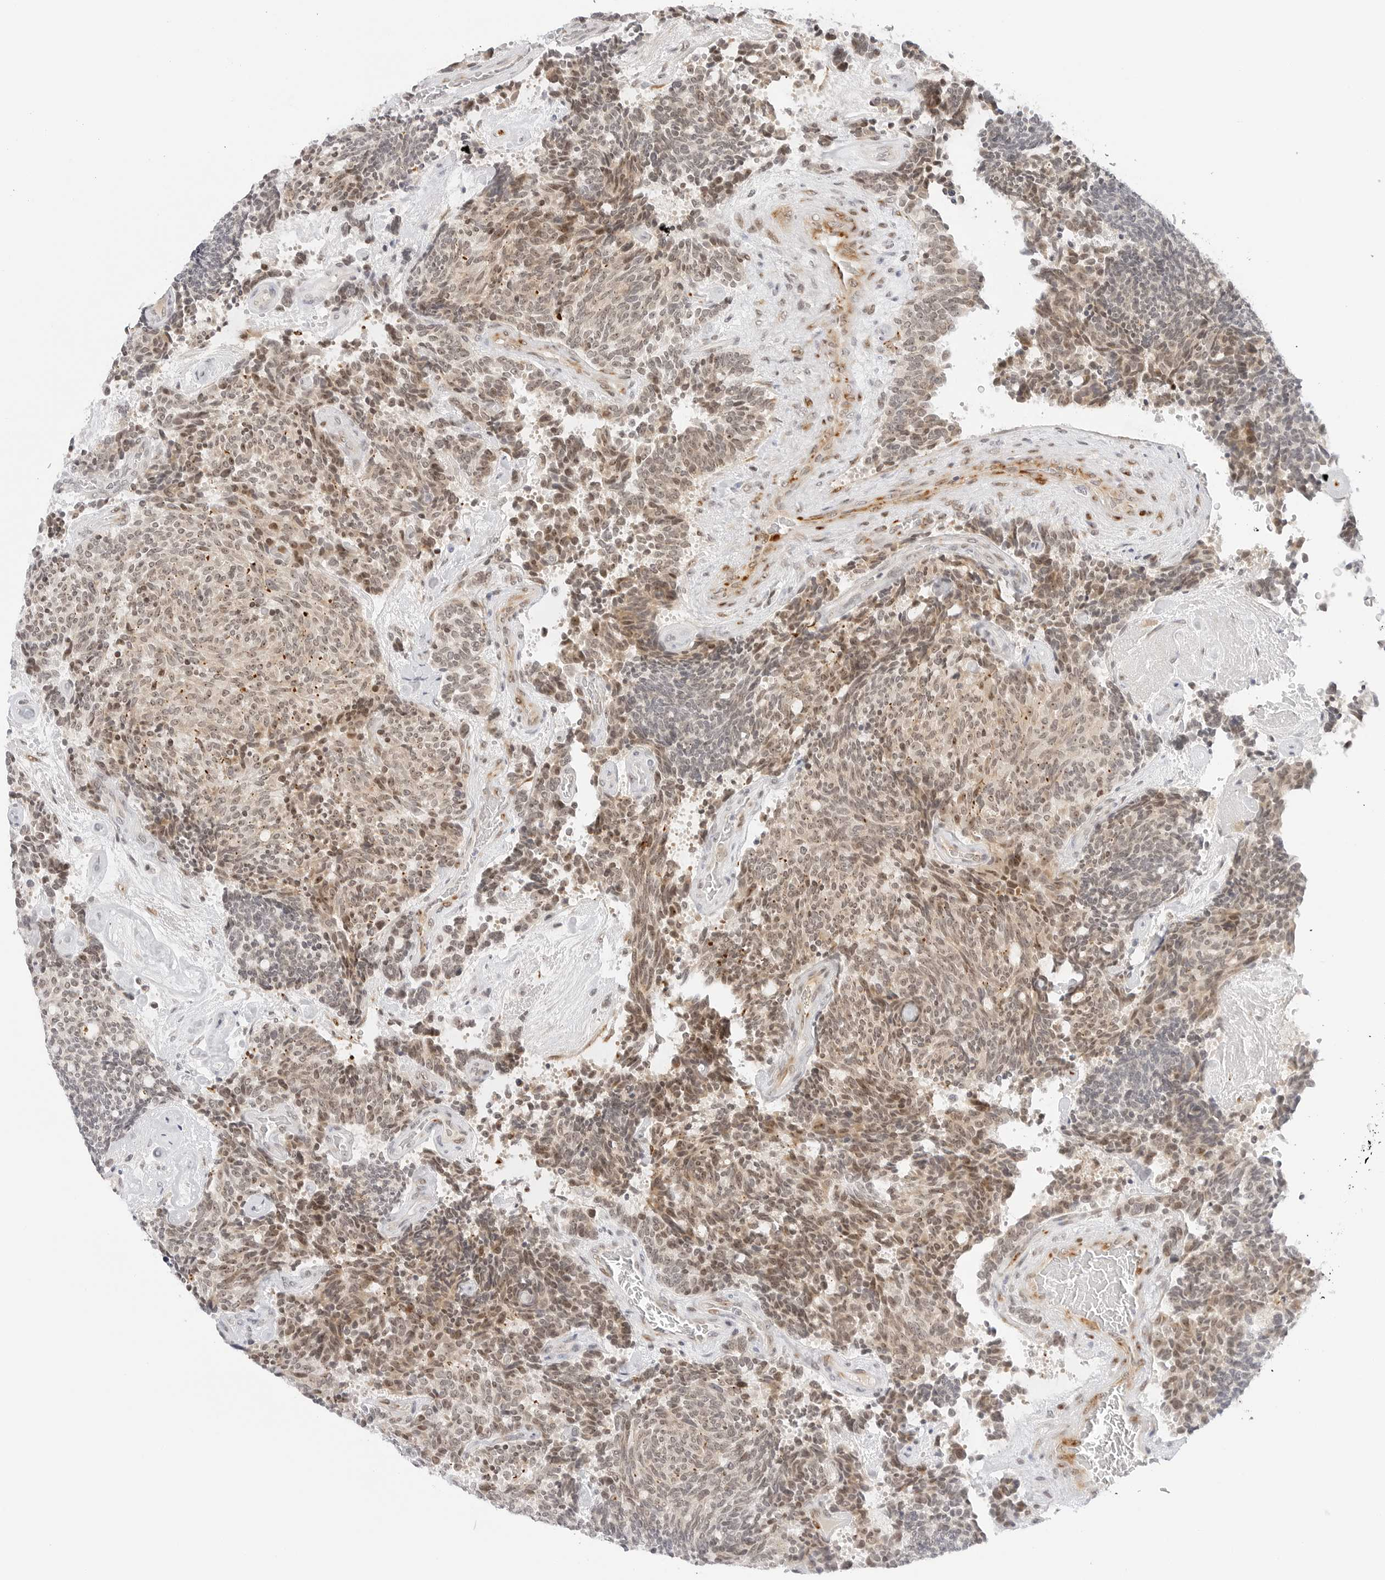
{"staining": {"intensity": "moderate", "quantity": ">75%", "location": "cytoplasmic/membranous,nuclear"}, "tissue": "carcinoid", "cell_type": "Tumor cells", "image_type": "cancer", "snomed": [{"axis": "morphology", "description": "Carcinoid, malignant, NOS"}, {"axis": "topography", "description": "Pancreas"}], "caption": "Protein expression analysis of human malignant carcinoid reveals moderate cytoplasmic/membranous and nuclear expression in about >75% of tumor cells.", "gene": "HIPK3", "patient": {"sex": "female", "age": 54}}